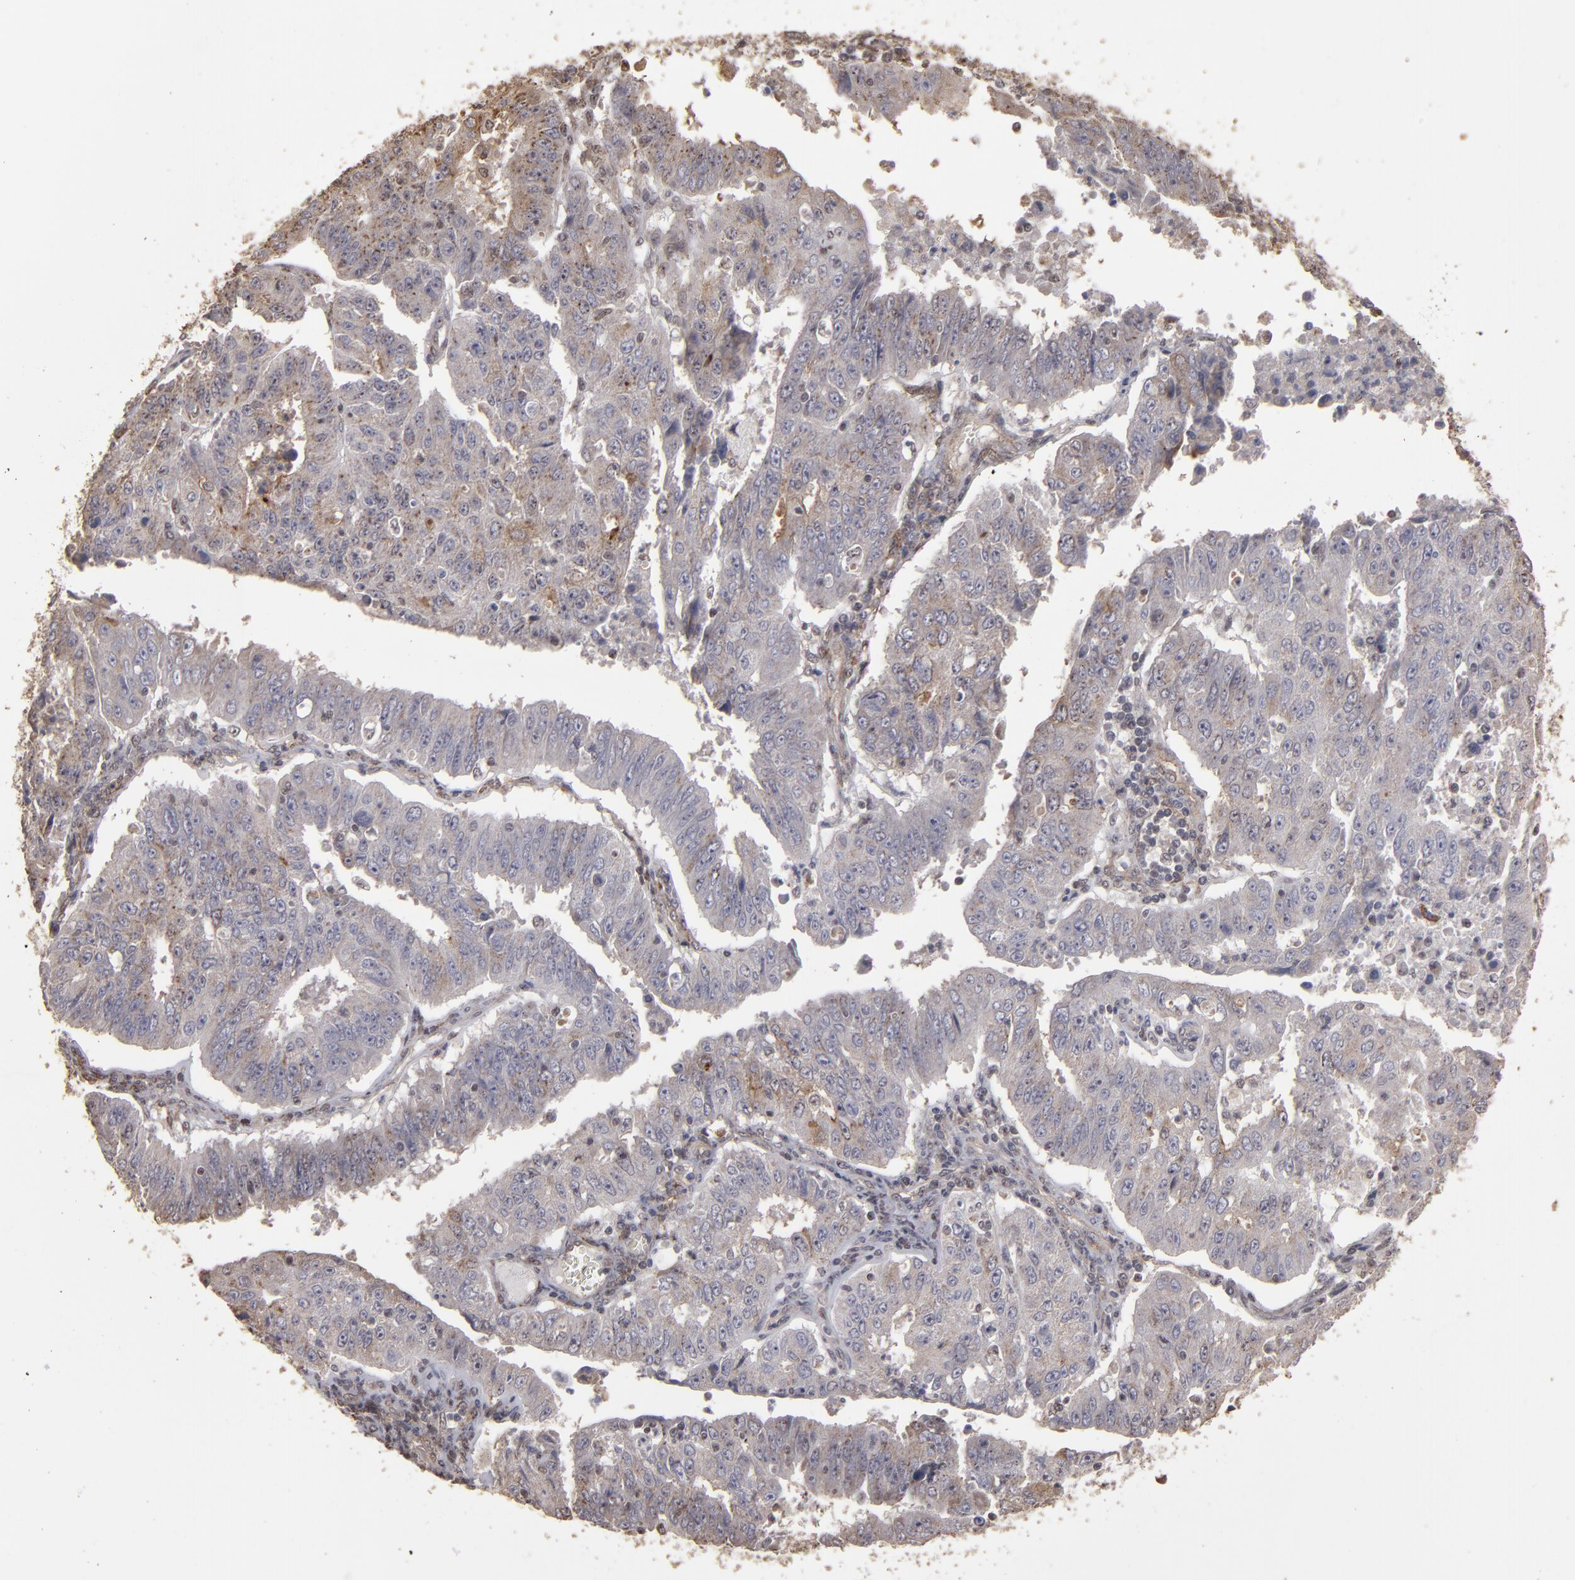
{"staining": {"intensity": "weak", "quantity": ">75%", "location": "cytoplasmic/membranous"}, "tissue": "endometrial cancer", "cell_type": "Tumor cells", "image_type": "cancer", "snomed": [{"axis": "morphology", "description": "Adenocarcinoma, NOS"}, {"axis": "topography", "description": "Endometrium"}], "caption": "DAB (3,3'-diaminobenzidine) immunohistochemical staining of human endometrial cancer exhibits weak cytoplasmic/membranous protein positivity in about >75% of tumor cells. (DAB = brown stain, brightfield microscopy at high magnification).", "gene": "CD55", "patient": {"sex": "female", "age": 42}}